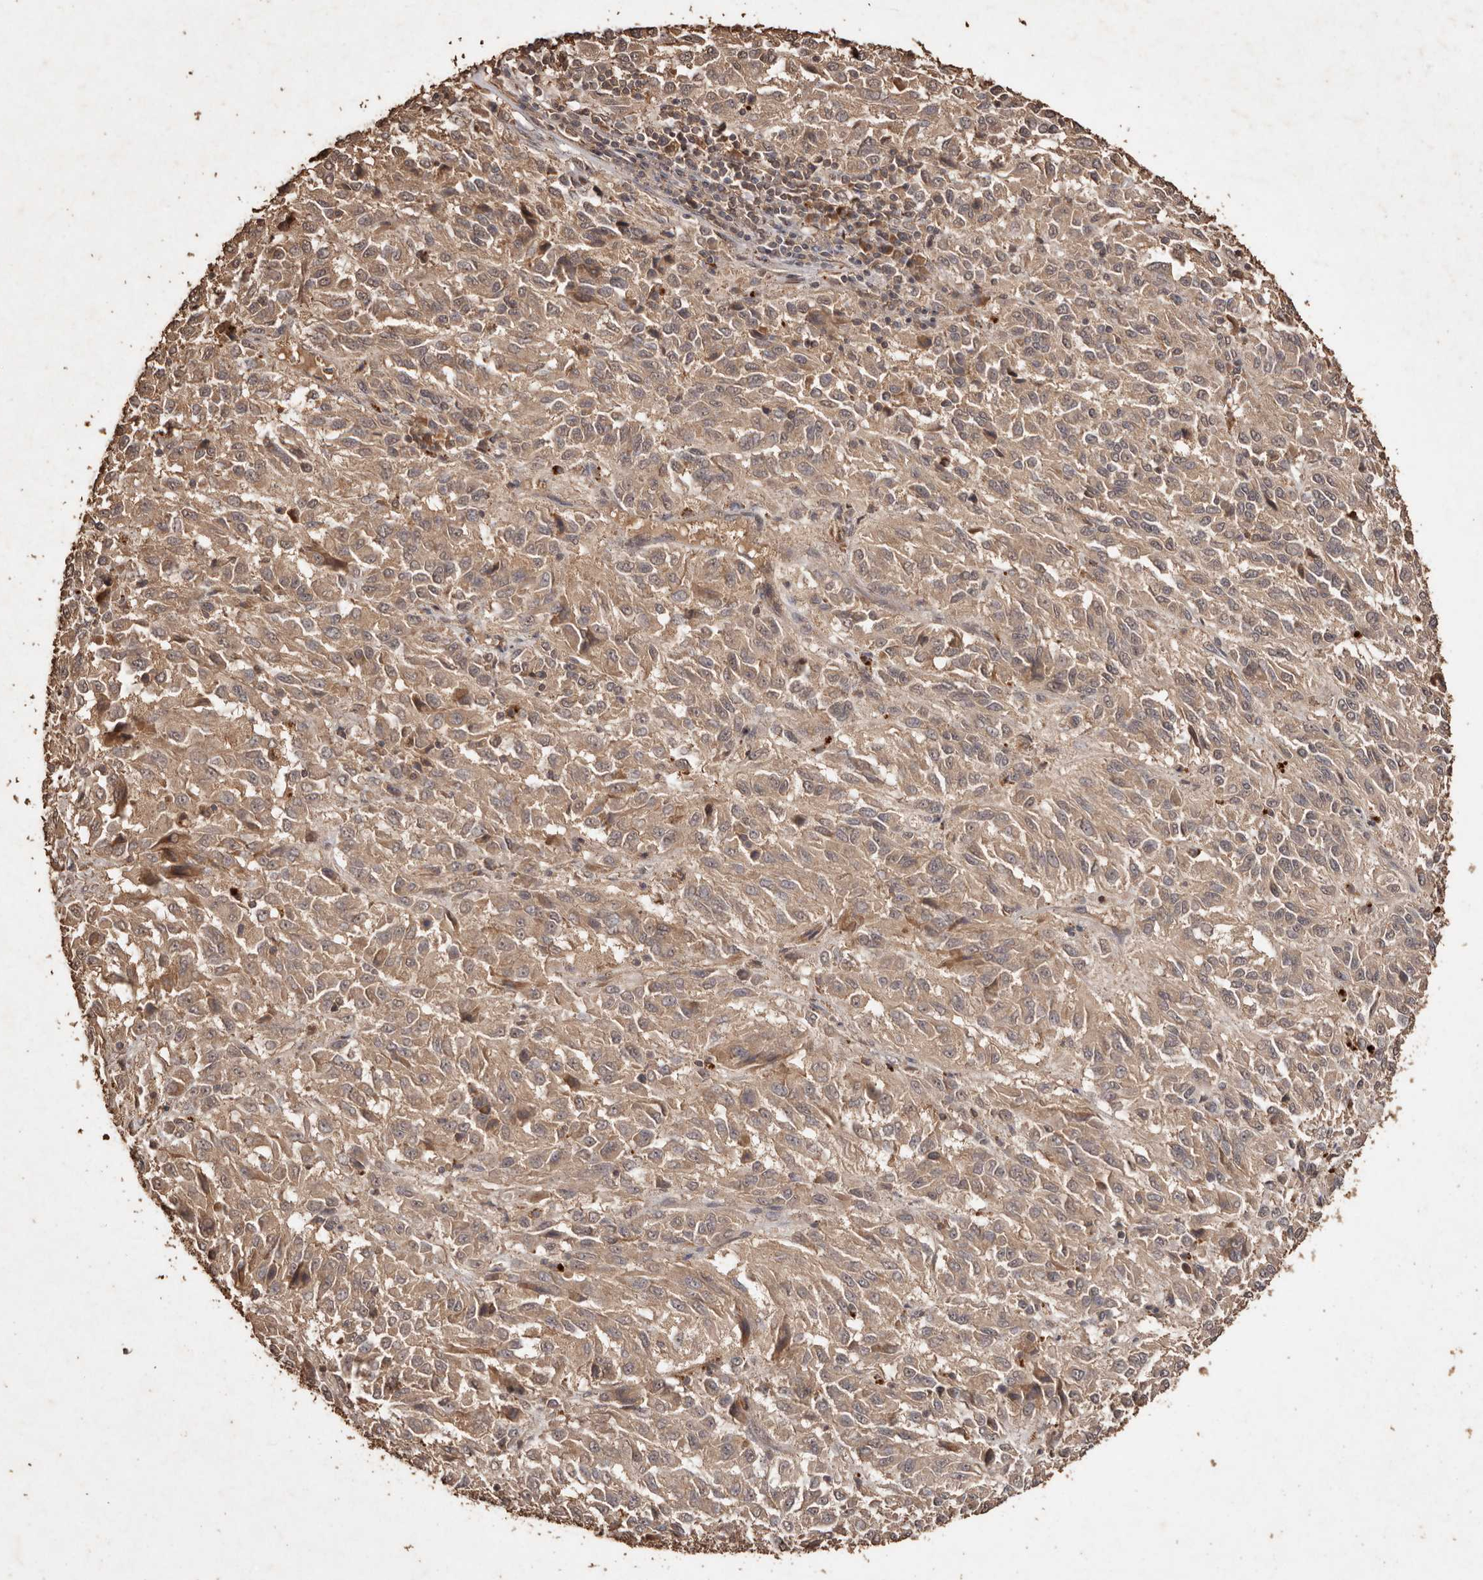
{"staining": {"intensity": "weak", "quantity": ">75%", "location": "cytoplasmic/membranous"}, "tissue": "melanoma", "cell_type": "Tumor cells", "image_type": "cancer", "snomed": [{"axis": "morphology", "description": "Malignant melanoma, Metastatic site"}, {"axis": "topography", "description": "Lung"}], "caption": "Human malignant melanoma (metastatic site) stained with a protein marker displays weak staining in tumor cells.", "gene": "PKDCC", "patient": {"sex": "male", "age": 64}}